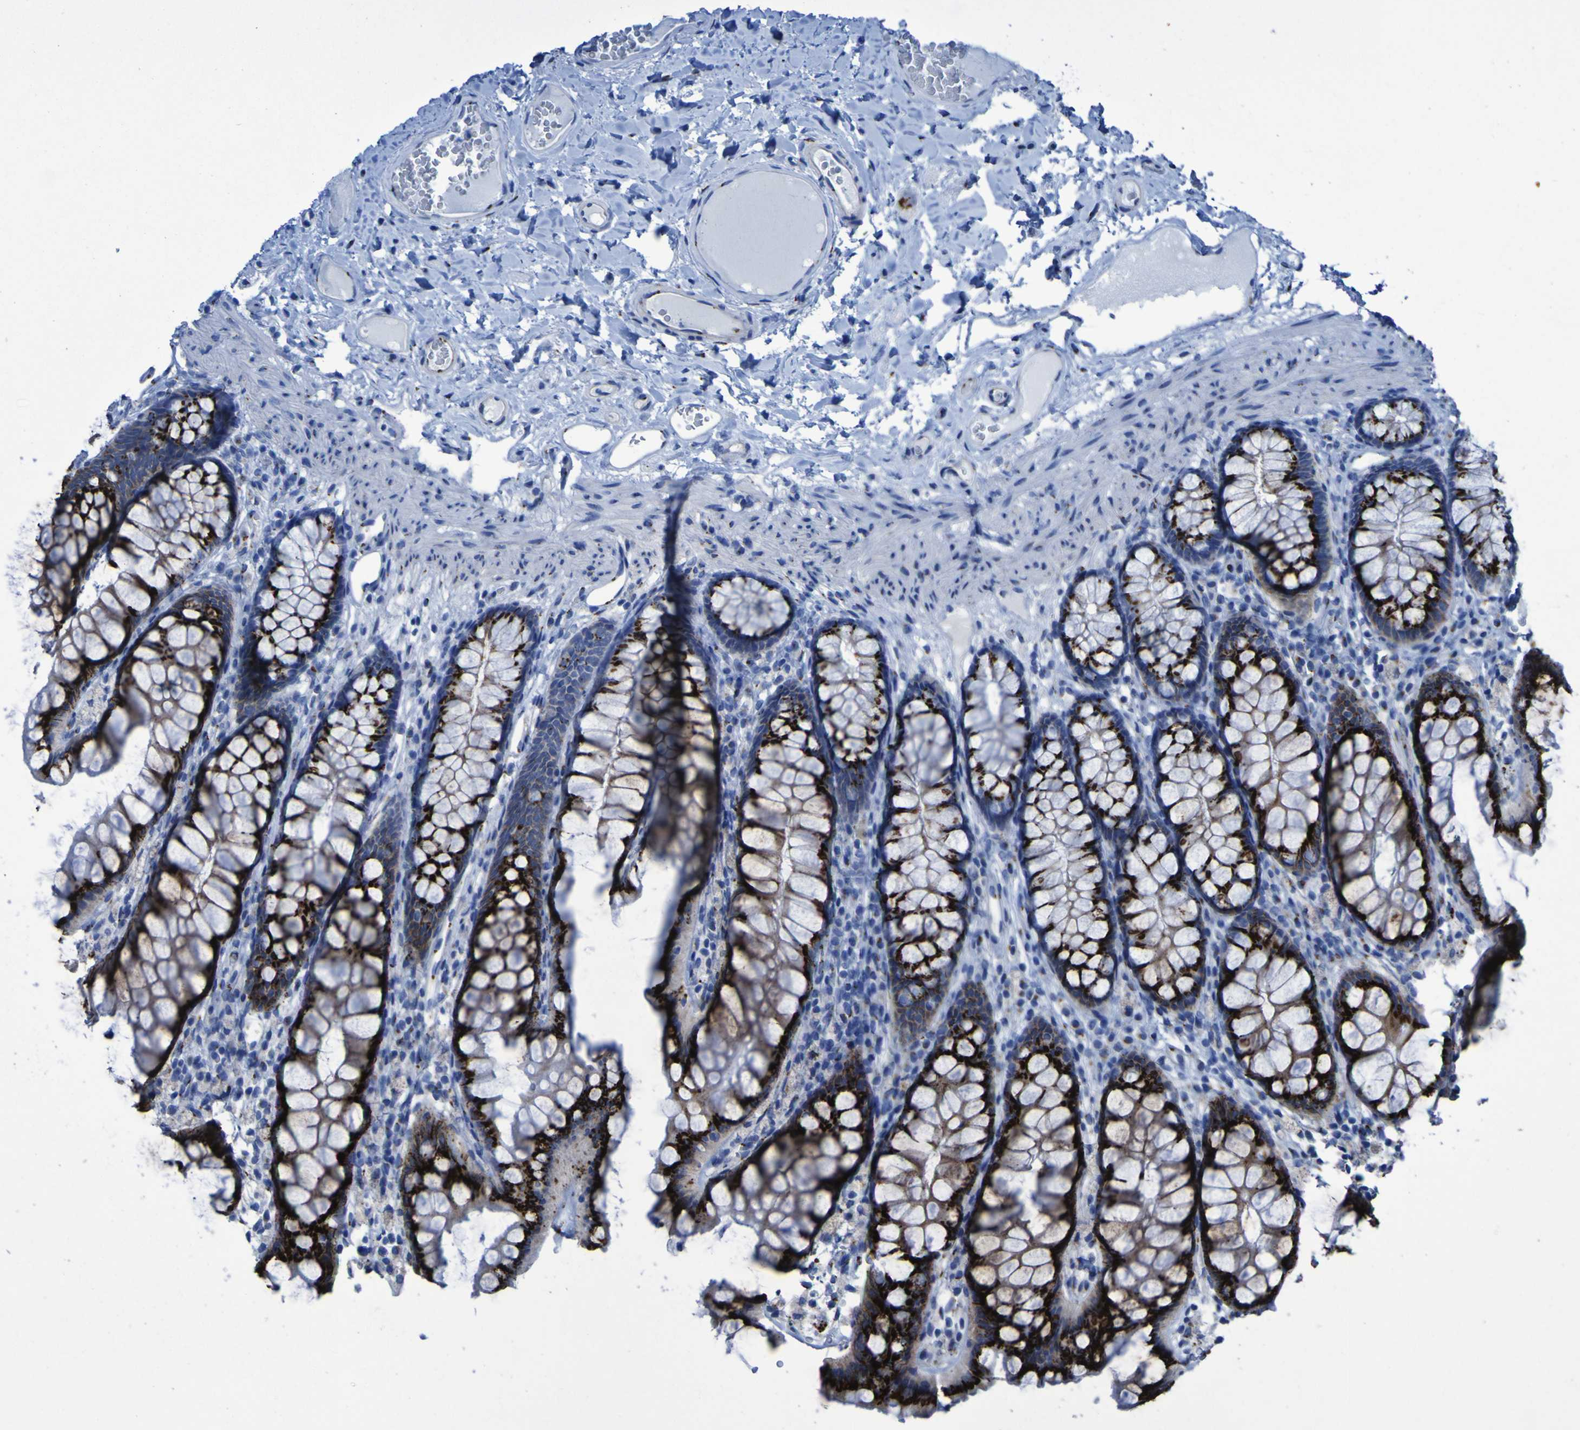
{"staining": {"intensity": "negative", "quantity": "none", "location": "none"}, "tissue": "colon", "cell_type": "Endothelial cells", "image_type": "normal", "snomed": [{"axis": "morphology", "description": "Normal tissue, NOS"}, {"axis": "topography", "description": "Colon"}], "caption": "DAB (3,3'-diaminobenzidine) immunohistochemical staining of unremarkable colon demonstrates no significant expression in endothelial cells.", "gene": "GOLM1", "patient": {"sex": "female", "age": 55}}